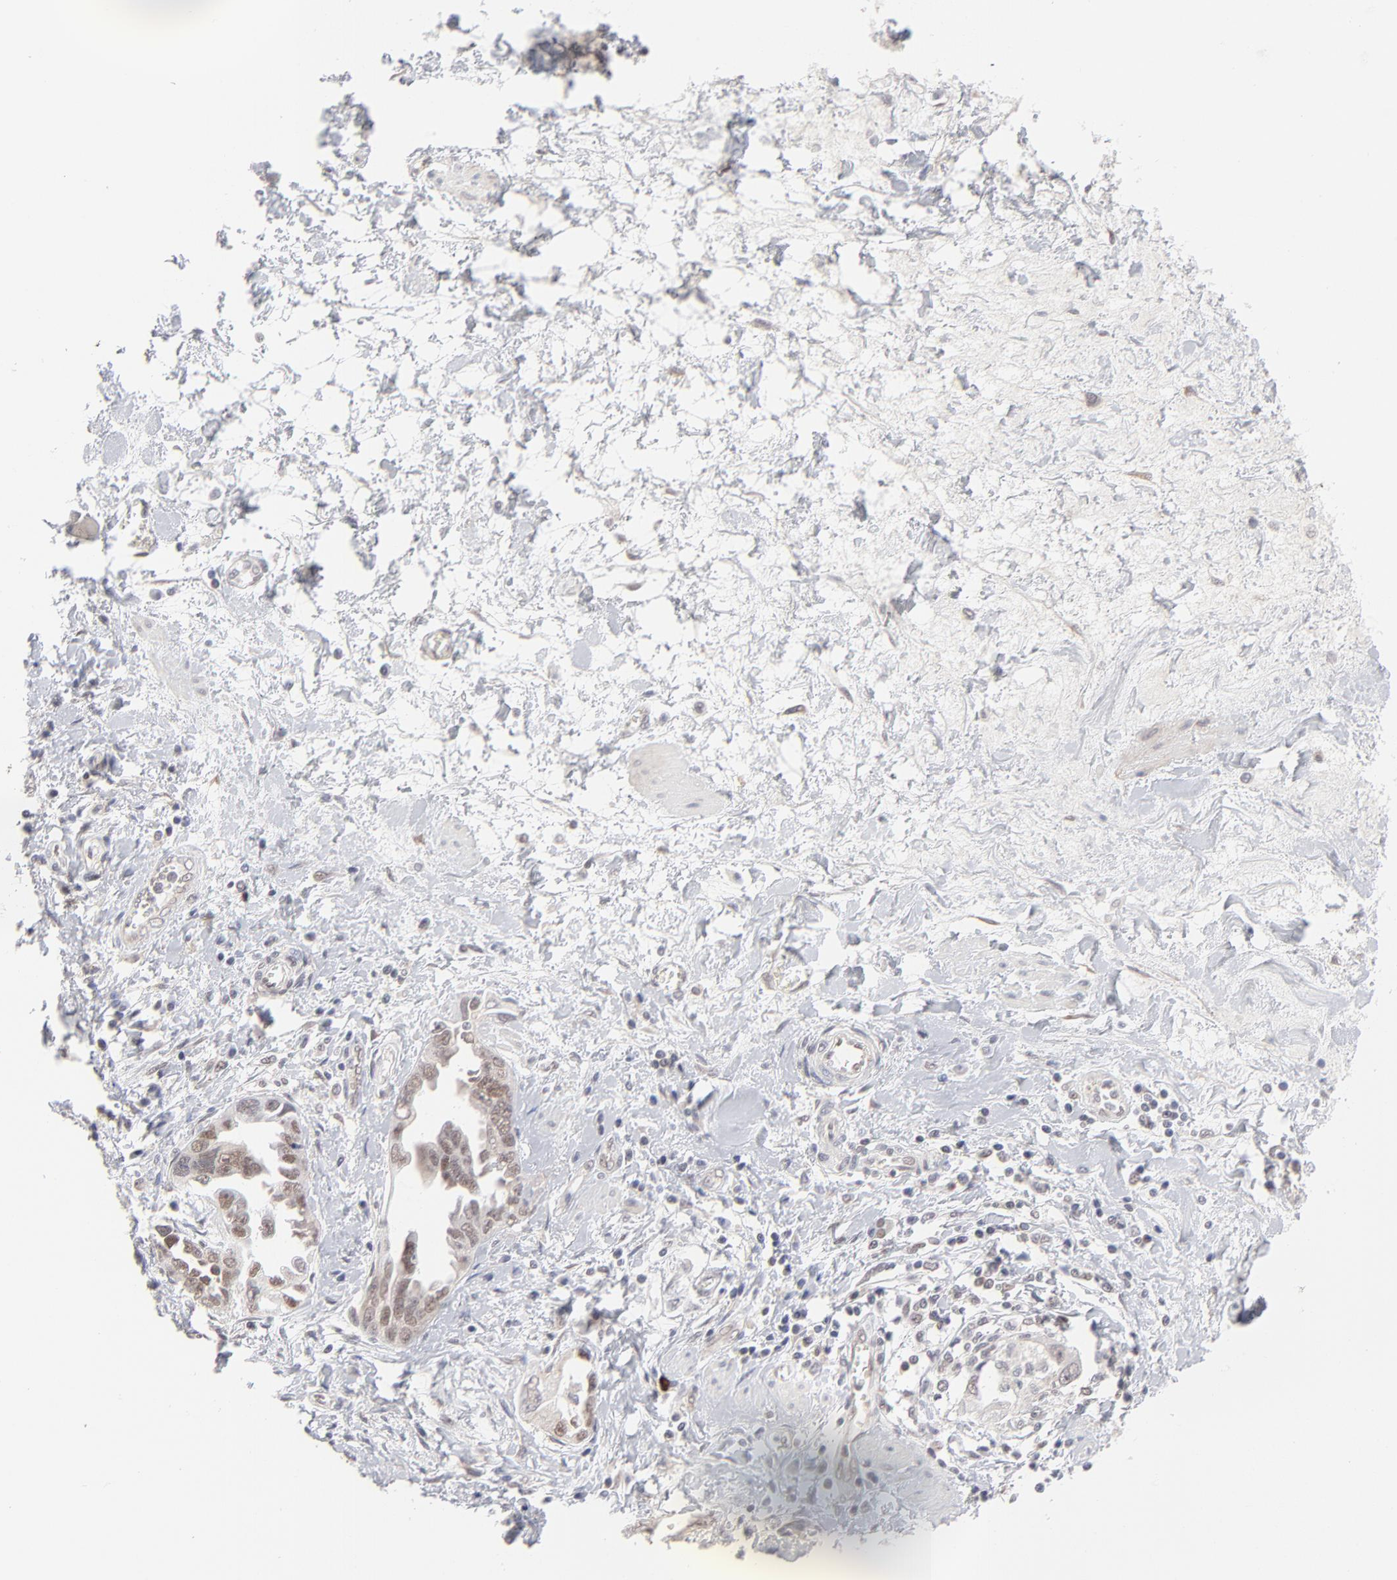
{"staining": {"intensity": "moderate", "quantity": ">75%", "location": "cytoplasmic/membranous,nuclear"}, "tissue": "ovarian cancer", "cell_type": "Tumor cells", "image_type": "cancer", "snomed": [{"axis": "morphology", "description": "Cystadenocarcinoma, serous, NOS"}, {"axis": "topography", "description": "Ovary"}], "caption": "DAB (3,3'-diaminobenzidine) immunohistochemical staining of human serous cystadenocarcinoma (ovarian) demonstrates moderate cytoplasmic/membranous and nuclear protein staining in approximately >75% of tumor cells. (IHC, brightfield microscopy, high magnification).", "gene": "NBN", "patient": {"sex": "female", "age": 63}}